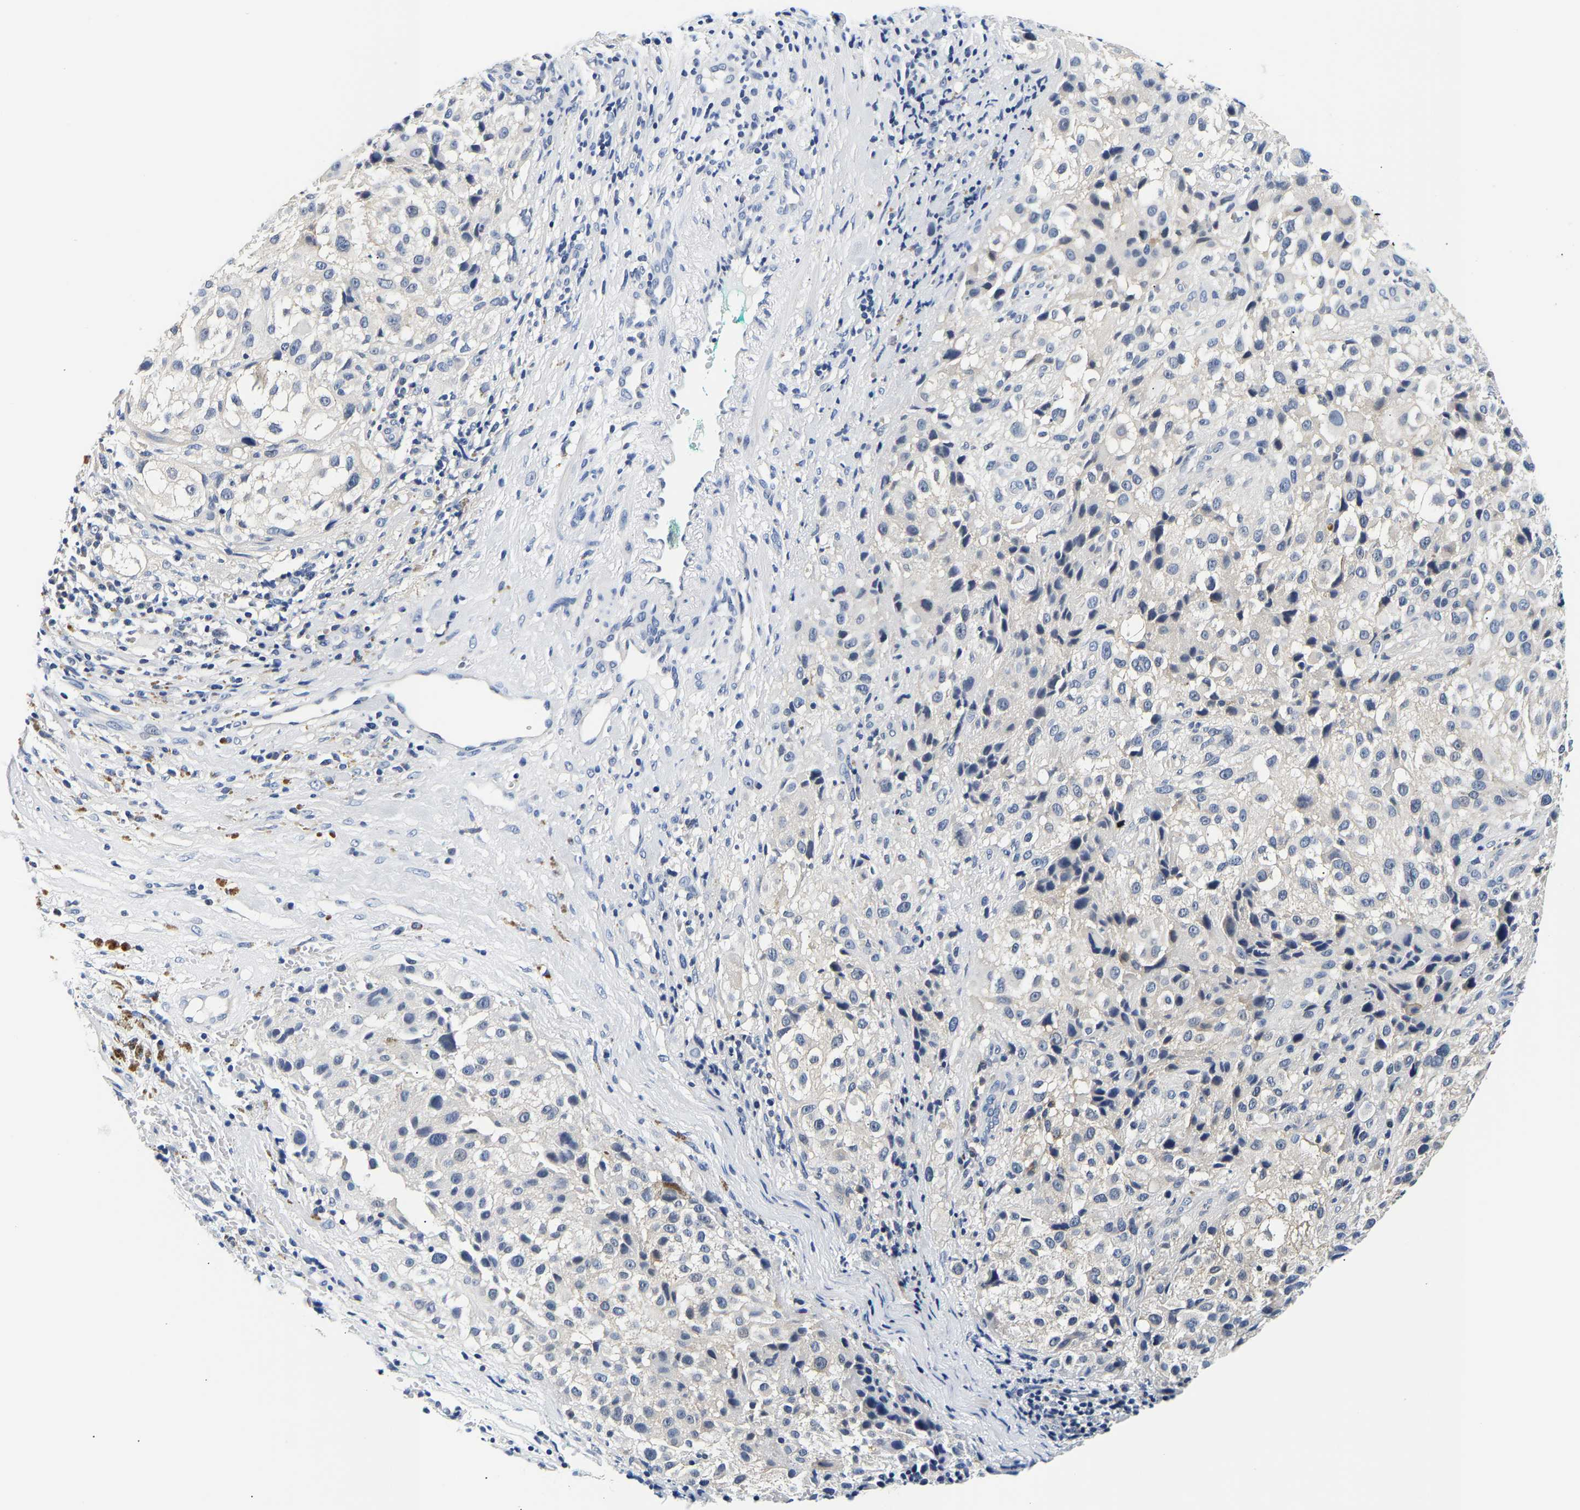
{"staining": {"intensity": "negative", "quantity": "none", "location": "none"}, "tissue": "melanoma", "cell_type": "Tumor cells", "image_type": "cancer", "snomed": [{"axis": "morphology", "description": "Necrosis, NOS"}, {"axis": "morphology", "description": "Malignant melanoma, NOS"}, {"axis": "topography", "description": "Skin"}], "caption": "Immunohistochemistry (IHC) image of malignant melanoma stained for a protein (brown), which exhibits no expression in tumor cells.", "gene": "UCHL3", "patient": {"sex": "female", "age": 87}}